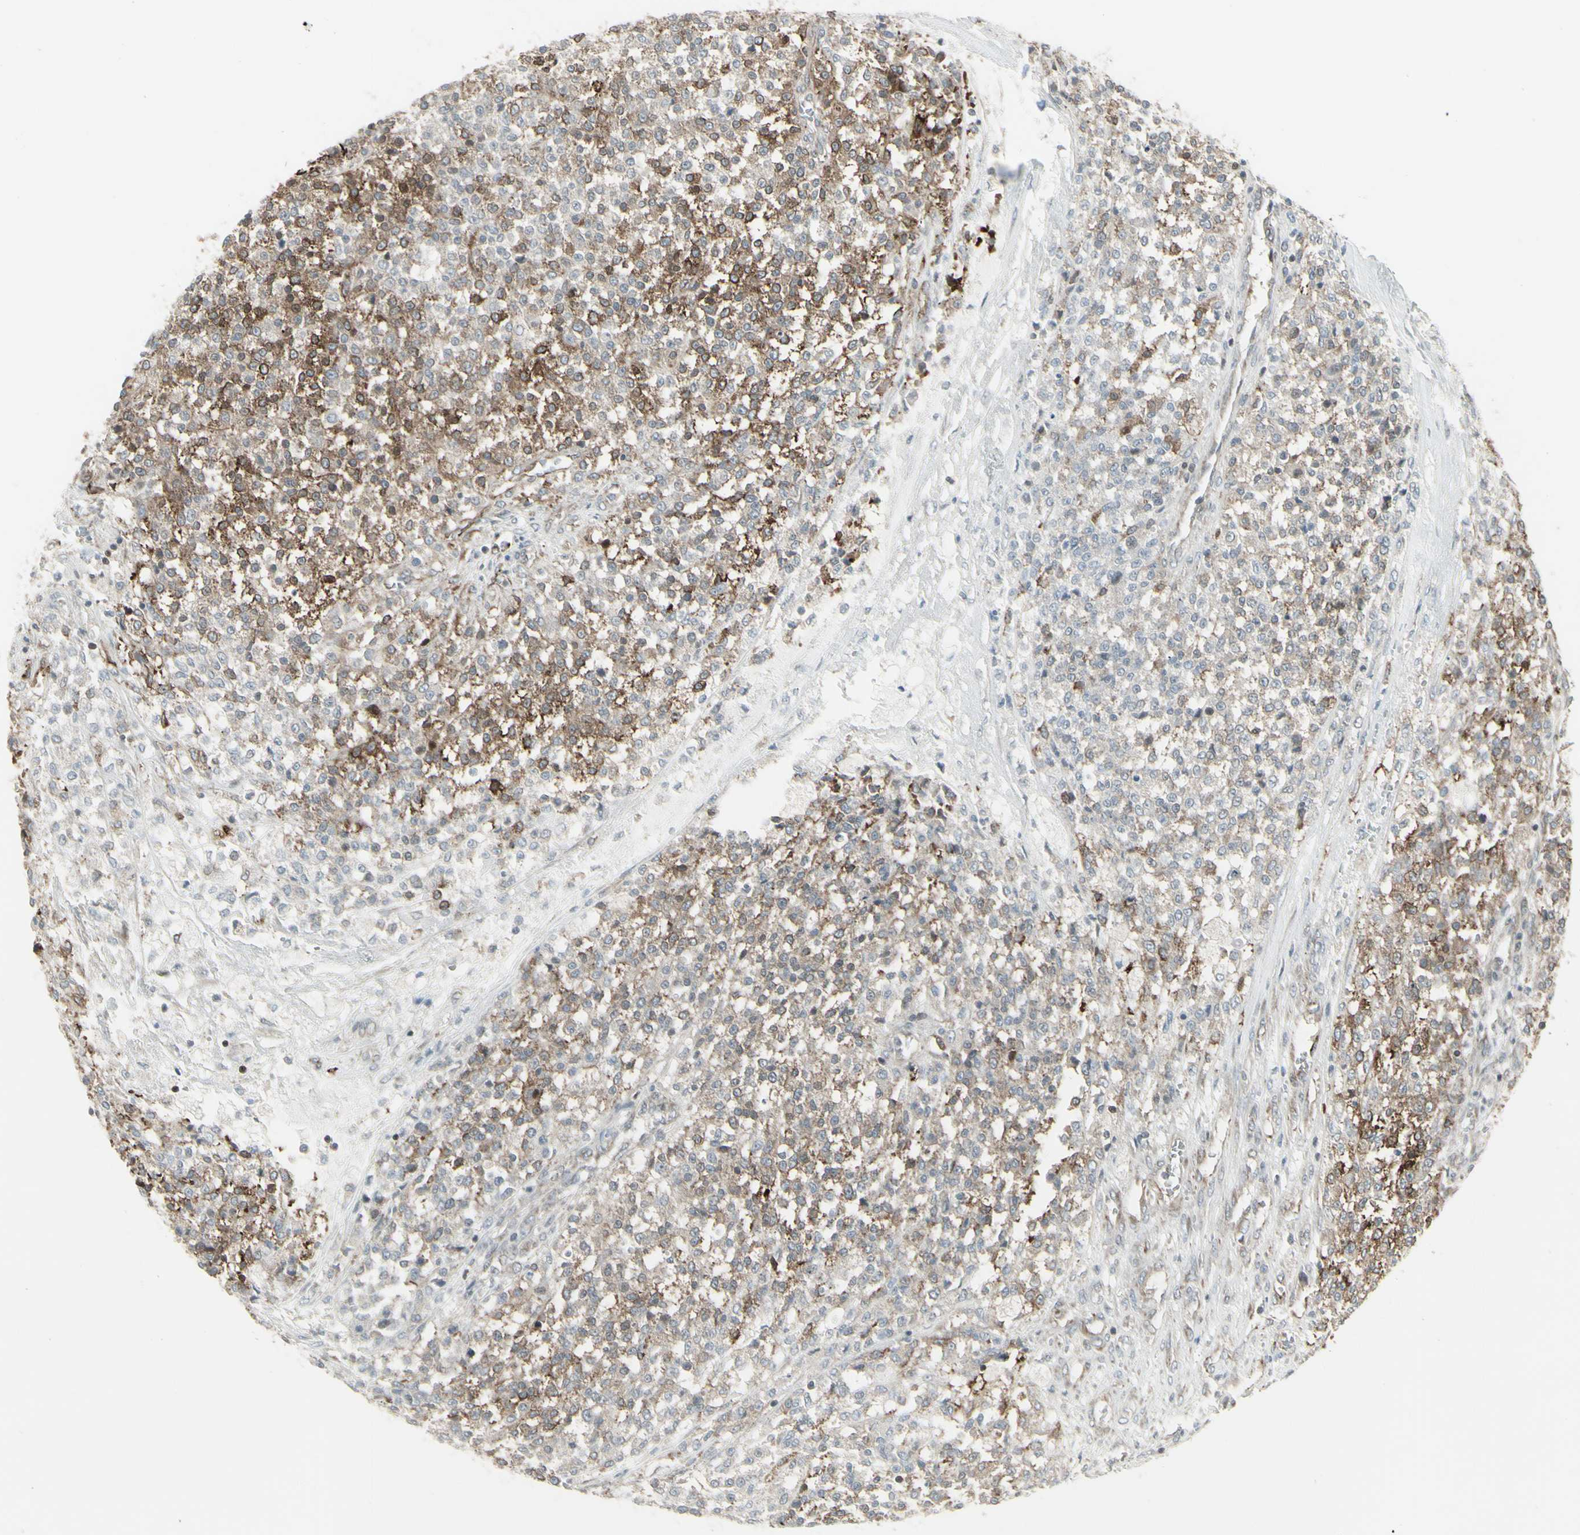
{"staining": {"intensity": "moderate", "quantity": "25%-75%", "location": "cytoplasmic/membranous"}, "tissue": "testis cancer", "cell_type": "Tumor cells", "image_type": "cancer", "snomed": [{"axis": "morphology", "description": "Seminoma, NOS"}, {"axis": "topography", "description": "Testis"}], "caption": "Immunohistochemical staining of human testis seminoma demonstrates moderate cytoplasmic/membranous protein staining in approximately 25%-75% of tumor cells. Ihc stains the protein in brown and the nuclei are stained blue.", "gene": "DTX3L", "patient": {"sex": "male", "age": 59}}